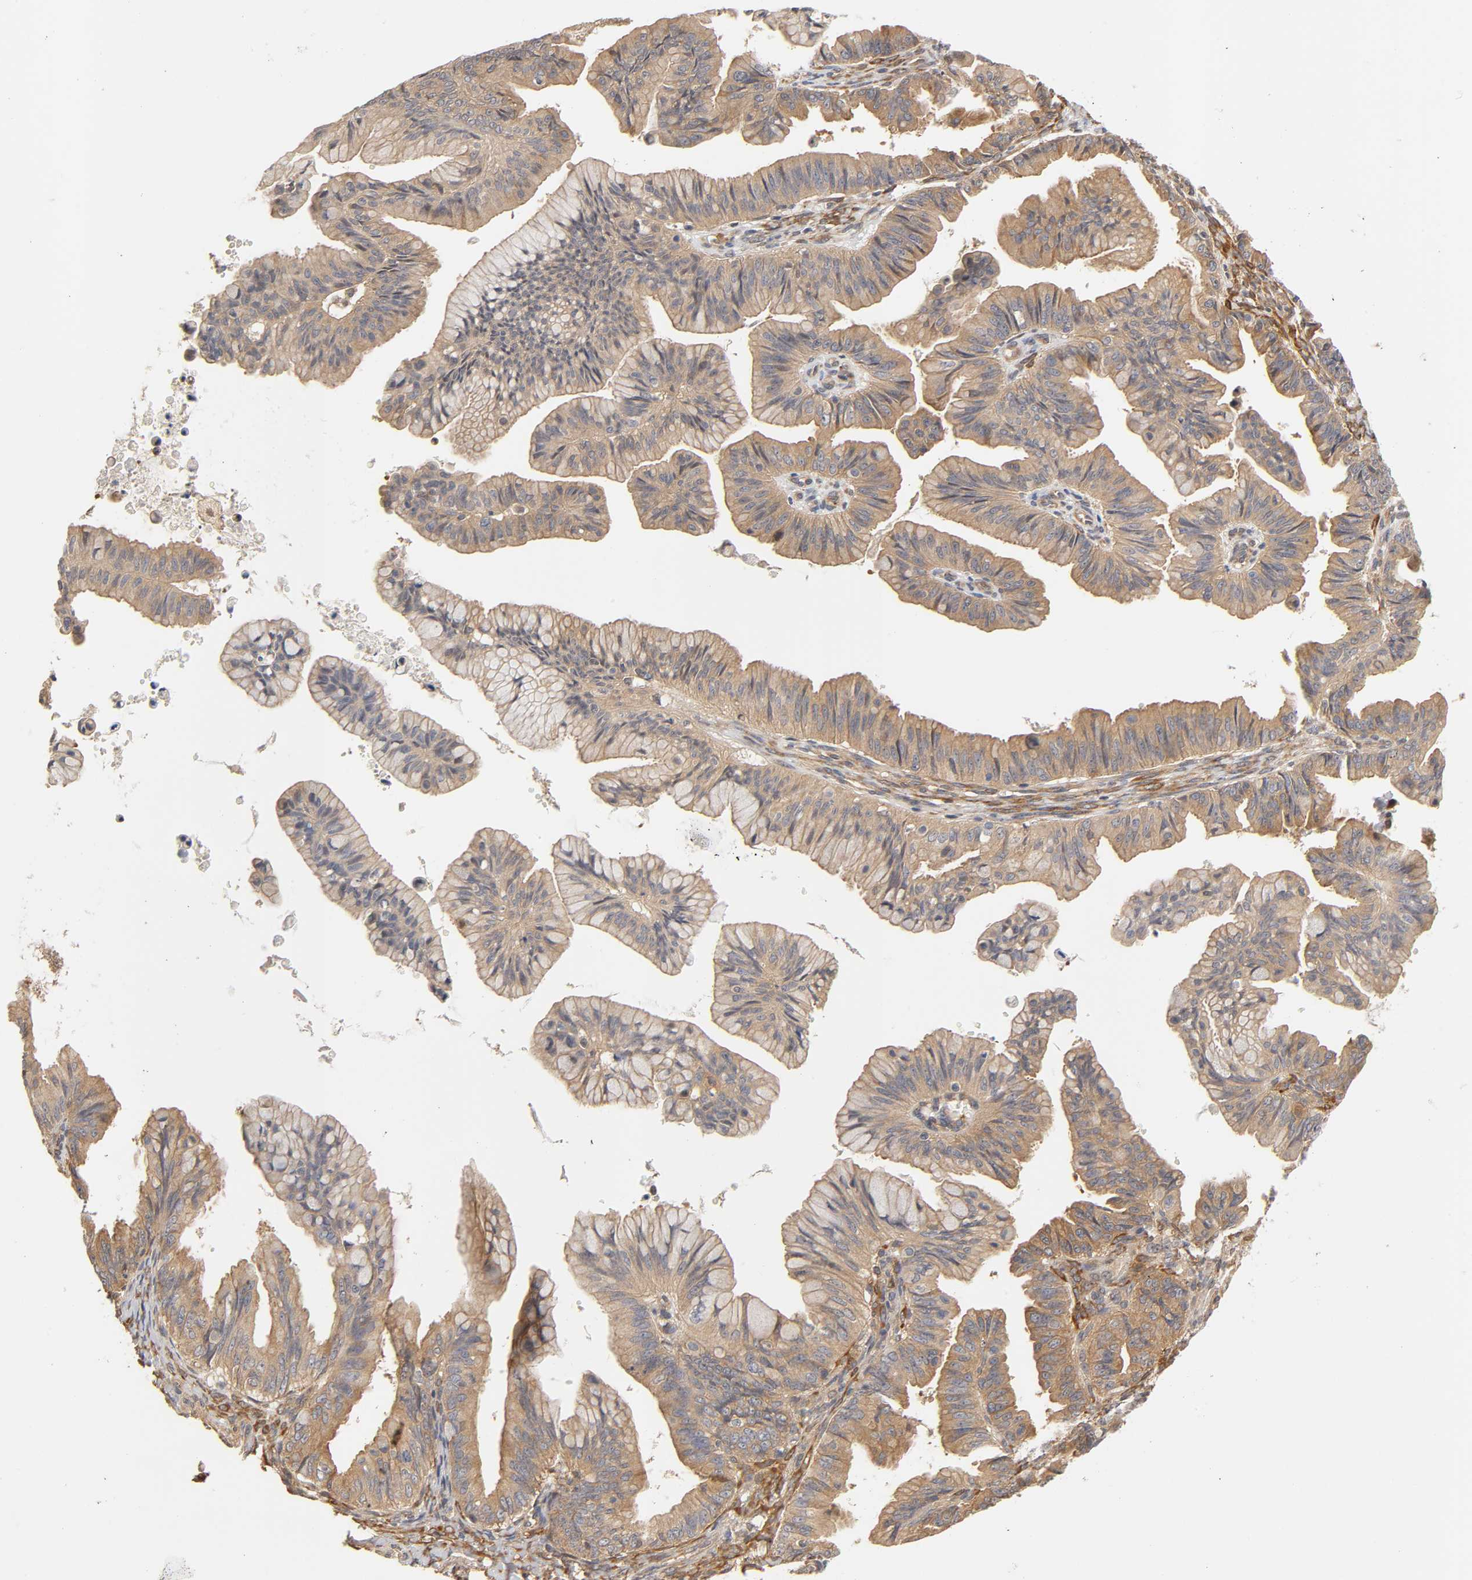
{"staining": {"intensity": "weak", "quantity": ">75%", "location": "cytoplasmic/membranous"}, "tissue": "ovarian cancer", "cell_type": "Tumor cells", "image_type": "cancer", "snomed": [{"axis": "morphology", "description": "Cystadenocarcinoma, mucinous, NOS"}, {"axis": "topography", "description": "Ovary"}], "caption": "Protein expression analysis of human ovarian mucinous cystadenocarcinoma reveals weak cytoplasmic/membranous staining in approximately >75% of tumor cells.", "gene": "PDE5A", "patient": {"sex": "female", "age": 36}}